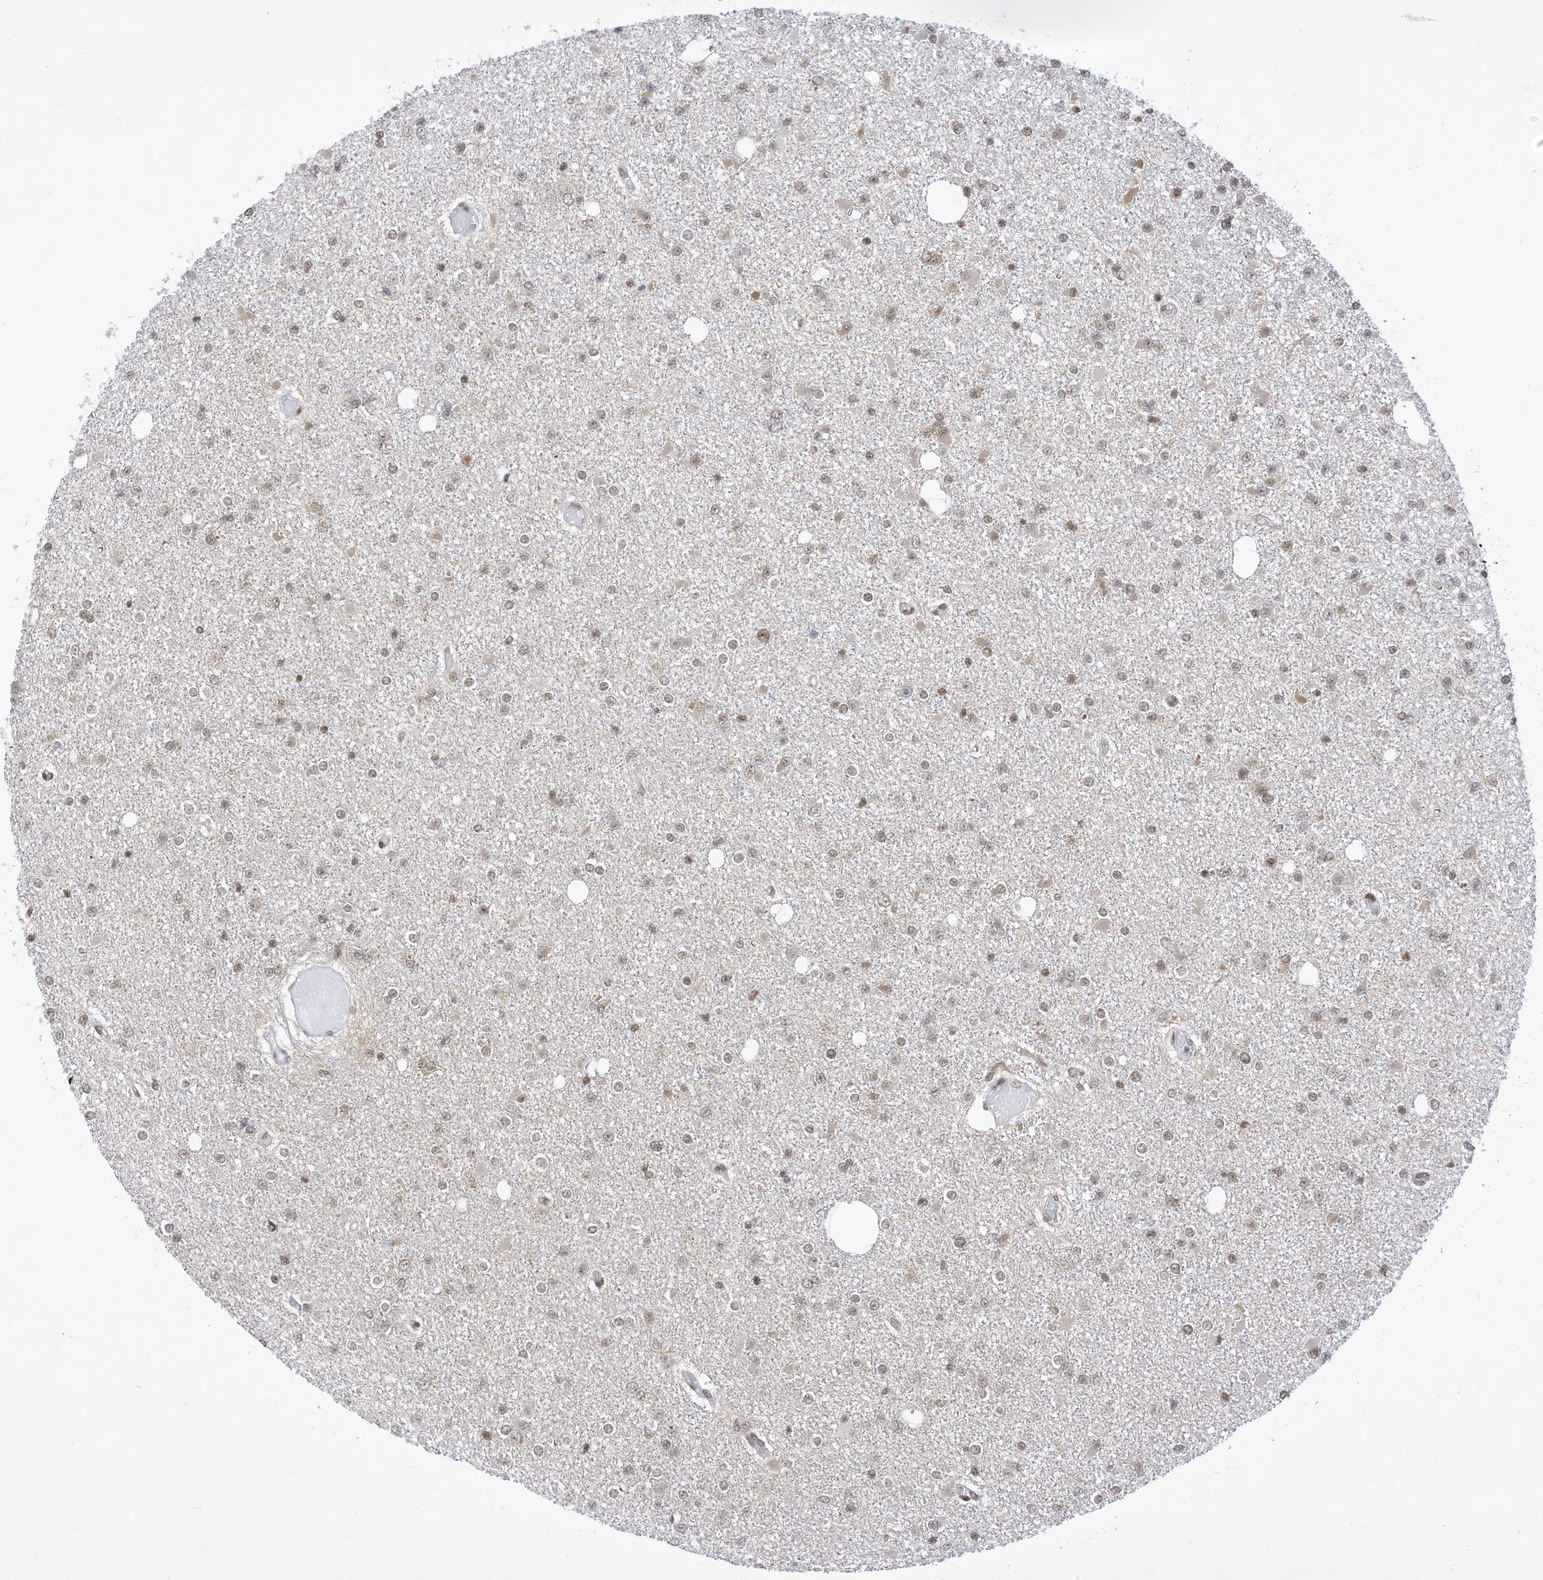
{"staining": {"intensity": "weak", "quantity": "<25%", "location": "nuclear"}, "tissue": "glioma", "cell_type": "Tumor cells", "image_type": "cancer", "snomed": [{"axis": "morphology", "description": "Glioma, malignant, Low grade"}, {"axis": "topography", "description": "Brain"}], "caption": "Tumor cells are negative for brown protein staining in malignant low-grade glioma. The staining was performed using DAB (3,3'-diaminobenzidine) to visualize the protein expression in brown, while the nuclei were stained in blue with hematoxylin (Magnification: 20x).", "gene": "AURKAIP1", "patient": {"sex": "female", "age": 22}}